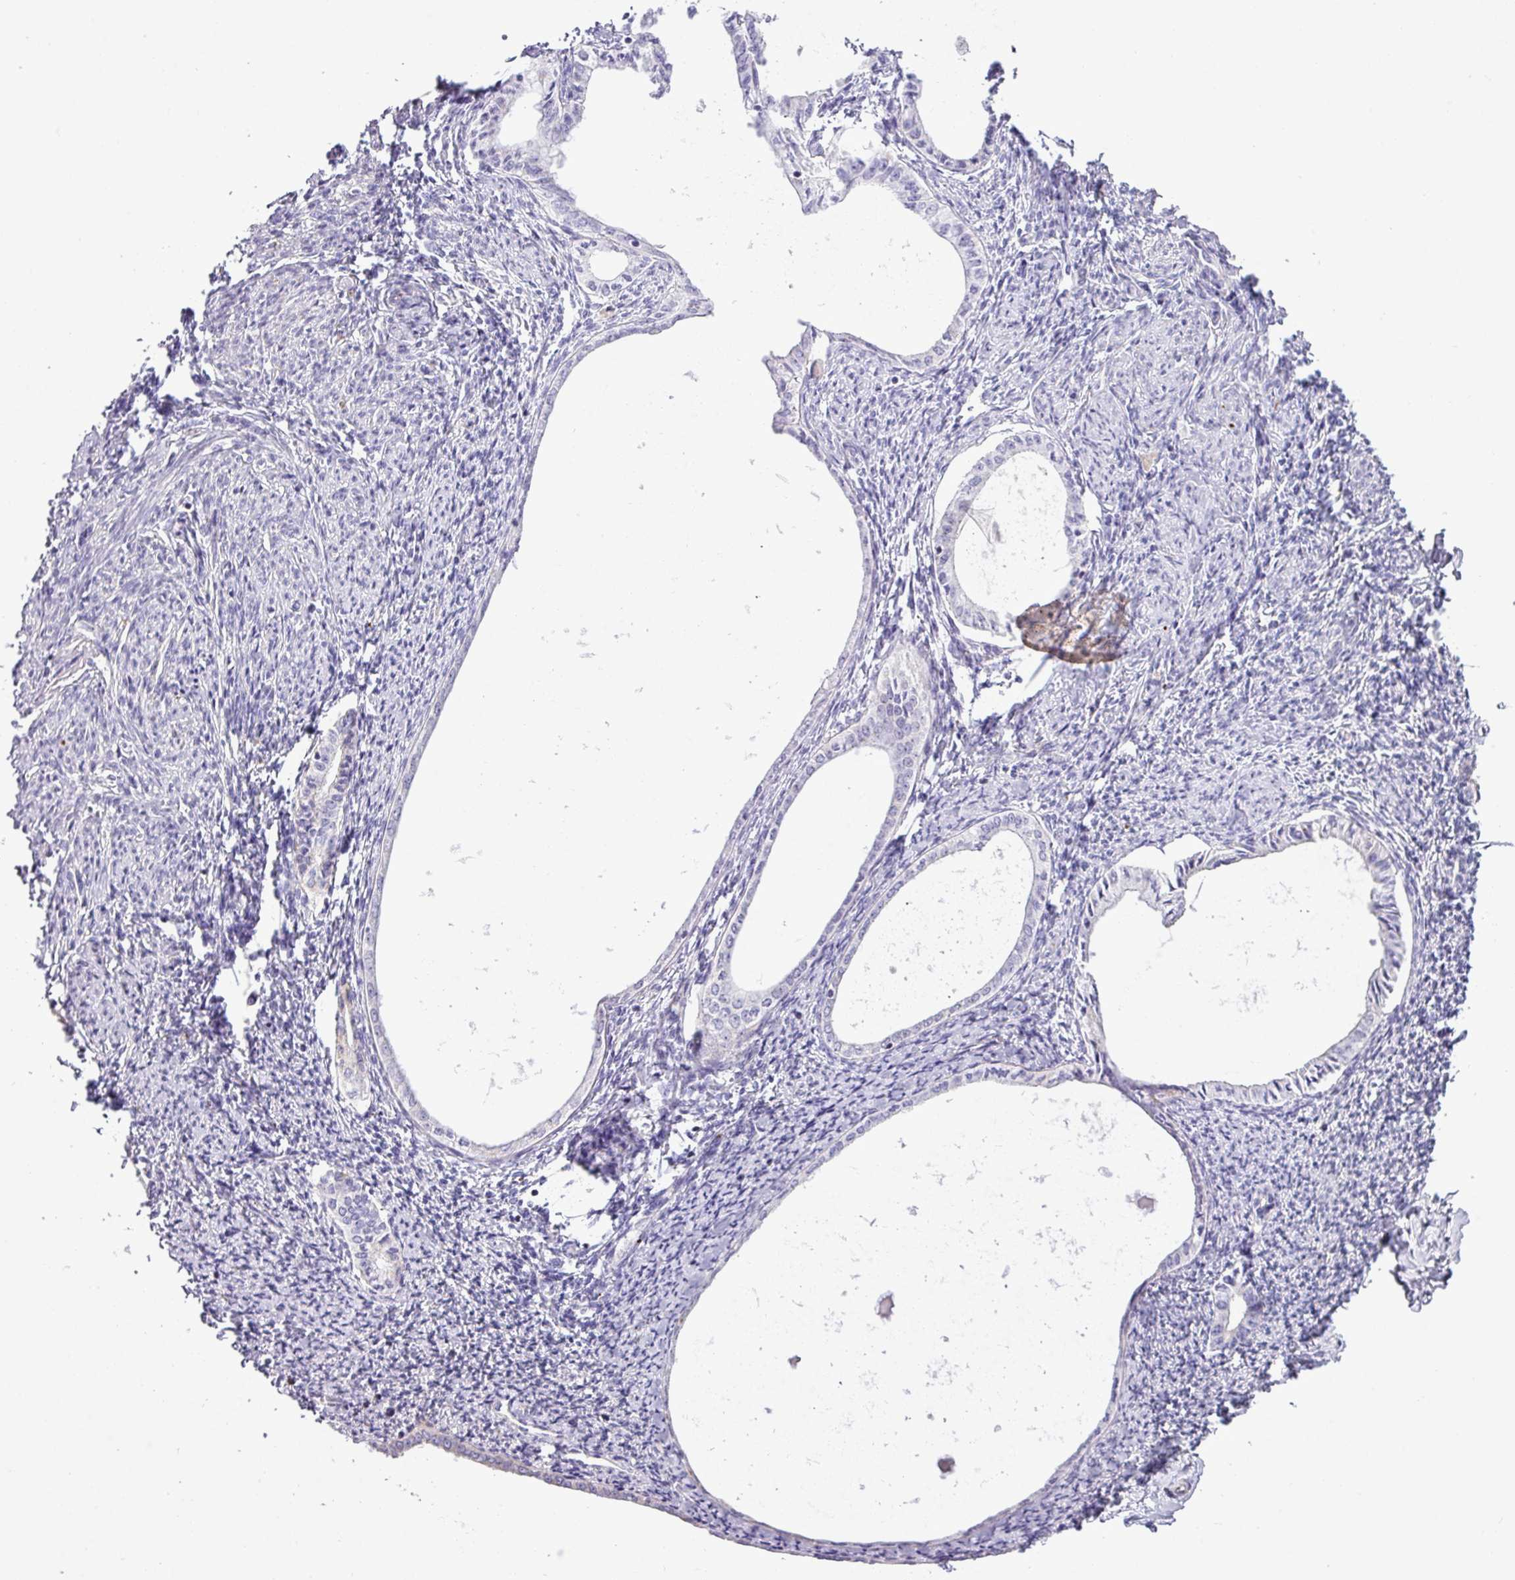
{"staining": {"intensity": "negative", "quantity": "none", "location": "none"}, "tissue": "endometrium", "cell_type": "Cells in endometrial stroma", "image_type": "normal", "snomed": [{"axis": "morphology", "description": "Normal tissue, NOS"}, {"axis": "topography", "description": "Endometrium"}], "caption": "This micrograph is of unremarkable endometrium stained with immunohistochemistry (IHC) to label a protein in brown with the nuclei are counter-stained blue. There is no staining in cells in endometrial stroma.", "gene": "ZNF81", "patient": {"sex": "female", "age": 63}}